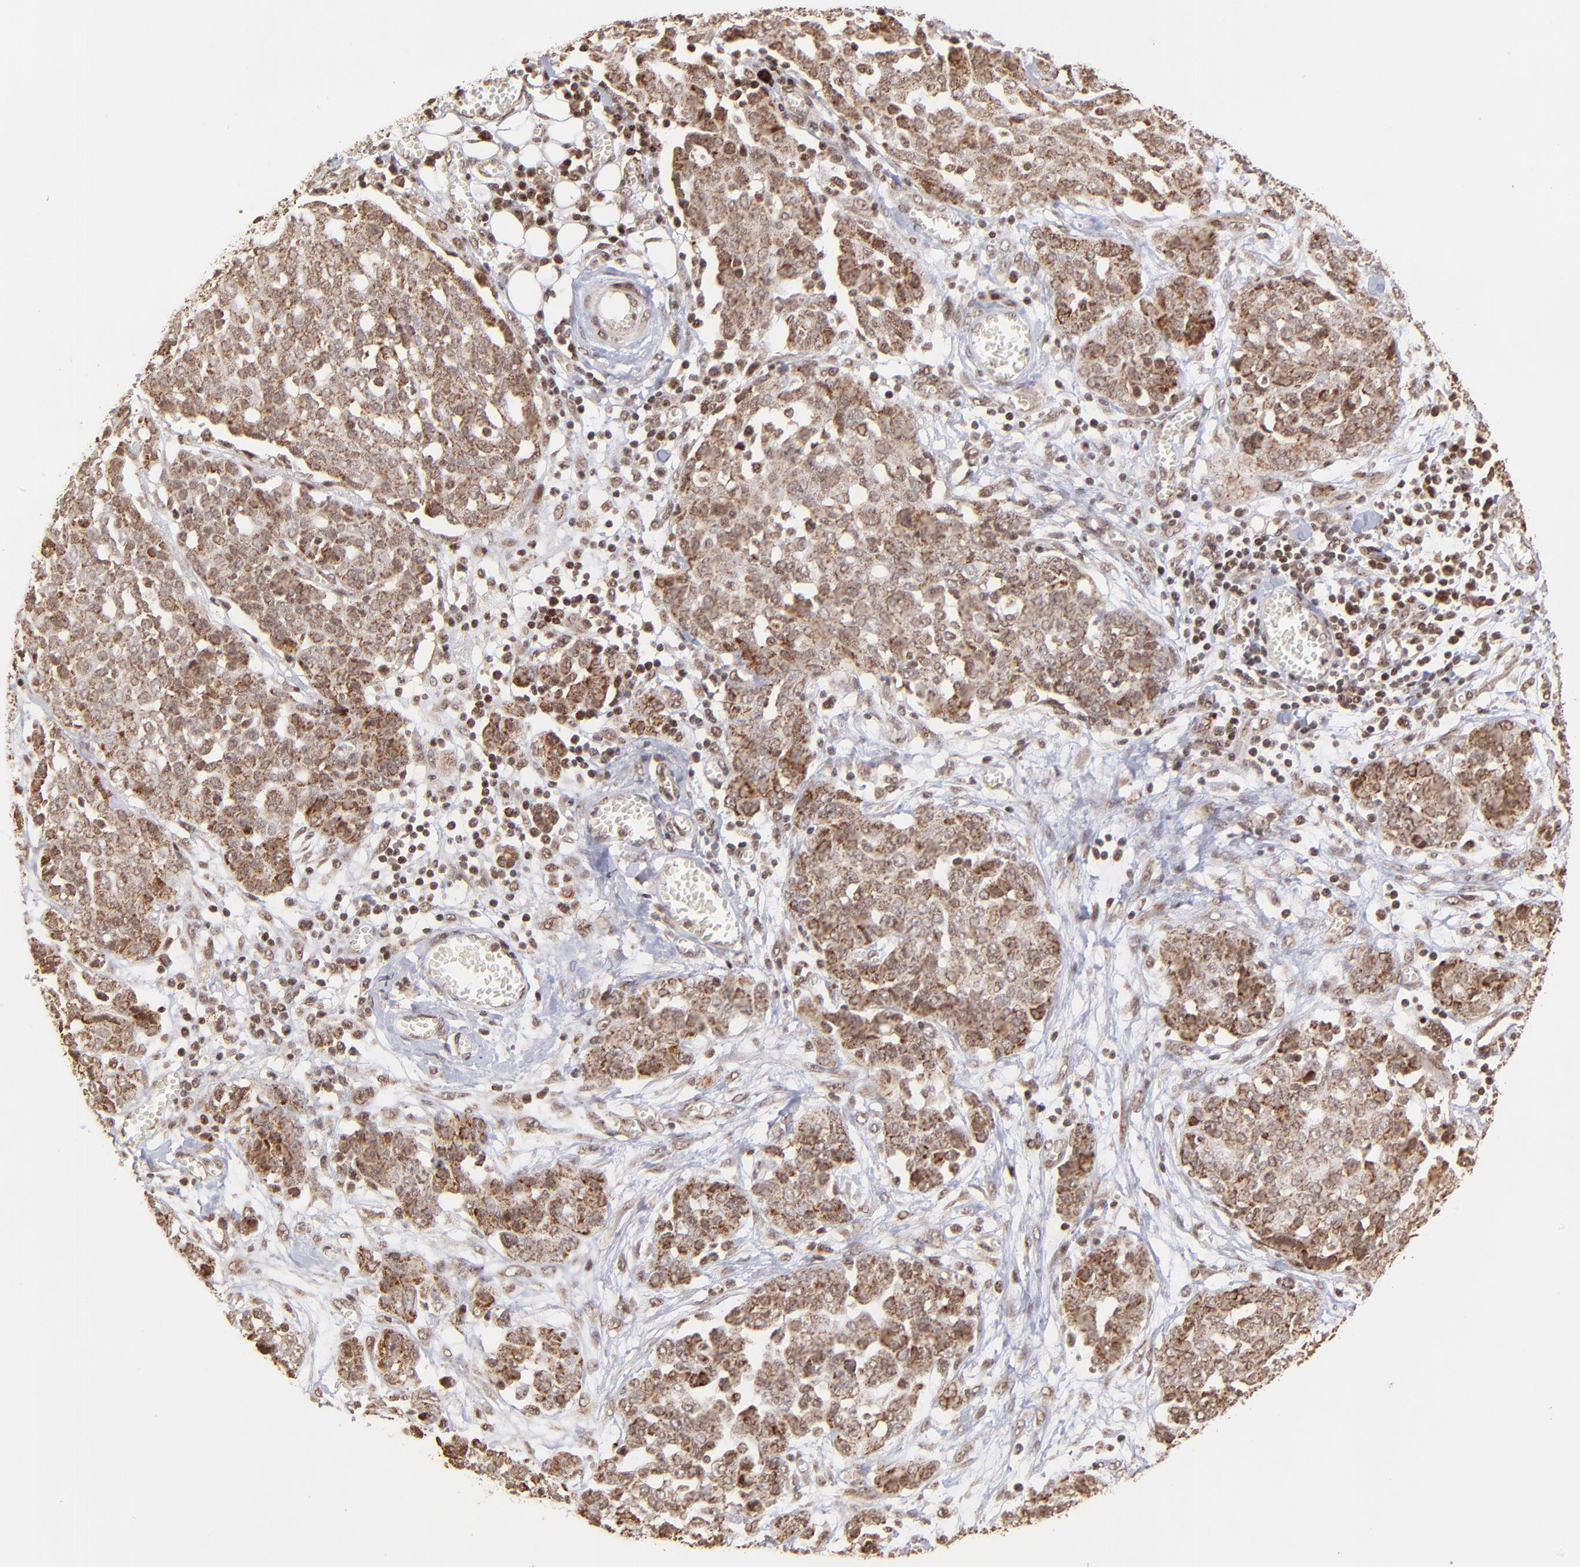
{"staining": {"intensity": "strong", "quantity": ">75%", "location": "cytoplasmic/membranous"}, "tissue": "ovarian cancer", "cell_type": "Tumor cells", "image_type": "cancer", "snomed": [{"axis": "morphology", "description": "Cystadenocarcinoma, serous, NOS"}, {"axis": "topography", "description": "Soft tissue"}, {"axis": "topography", "description": "Ovary"}], "caption": "Tumor cells exhibit strong cytoplasmic/membranous positivity in approximately >75% of cells in serous cystadenocarcinoma (ovarian). Ihc stains the protein of interest in brown and the nuclei are stained blue.", "gene": "MED15", "patient": {"sex": "female", "age": 57}}